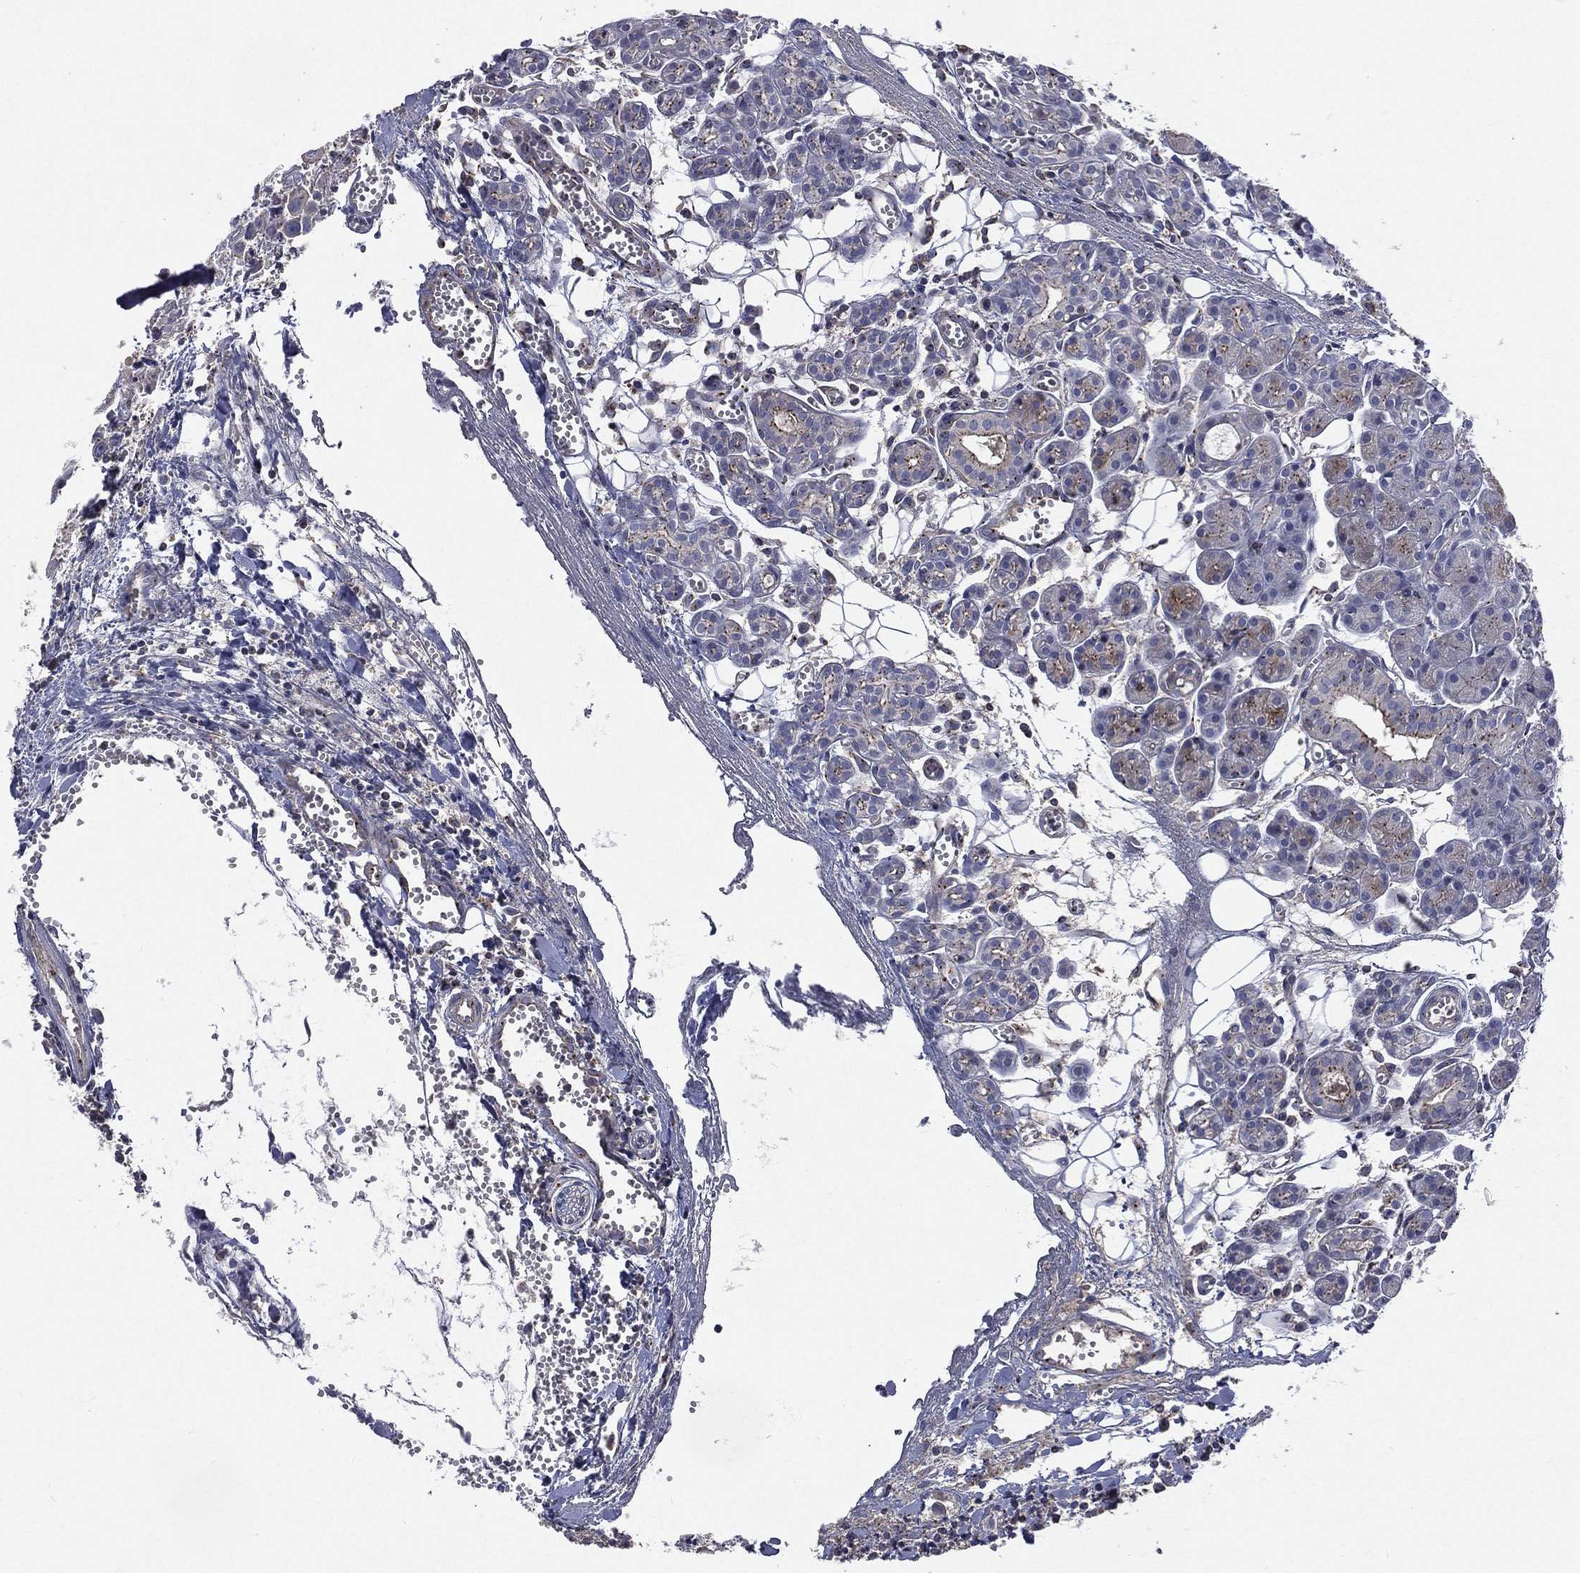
{"staining": {"intensity": "moderate", "quantity": "<25%", "location": "cytoplasmic/membranous"}, "tissue": "head and neck cancer", "cell_type": "Tumor cells", "image_type": "cancer", "snomed": [{"axis": "morphology", "description": "Adenocarcinoma, NOS"}, {"axis": "topography", "description": "Head-Neck"}], "caption": "Moderate cytoplasmic/membranous positivity is present in approximately <25% of tumor cells in adenocarcinoma (head and neck).", "gene": "CROCC", "patient": {"sex": "male", "age": 76}}